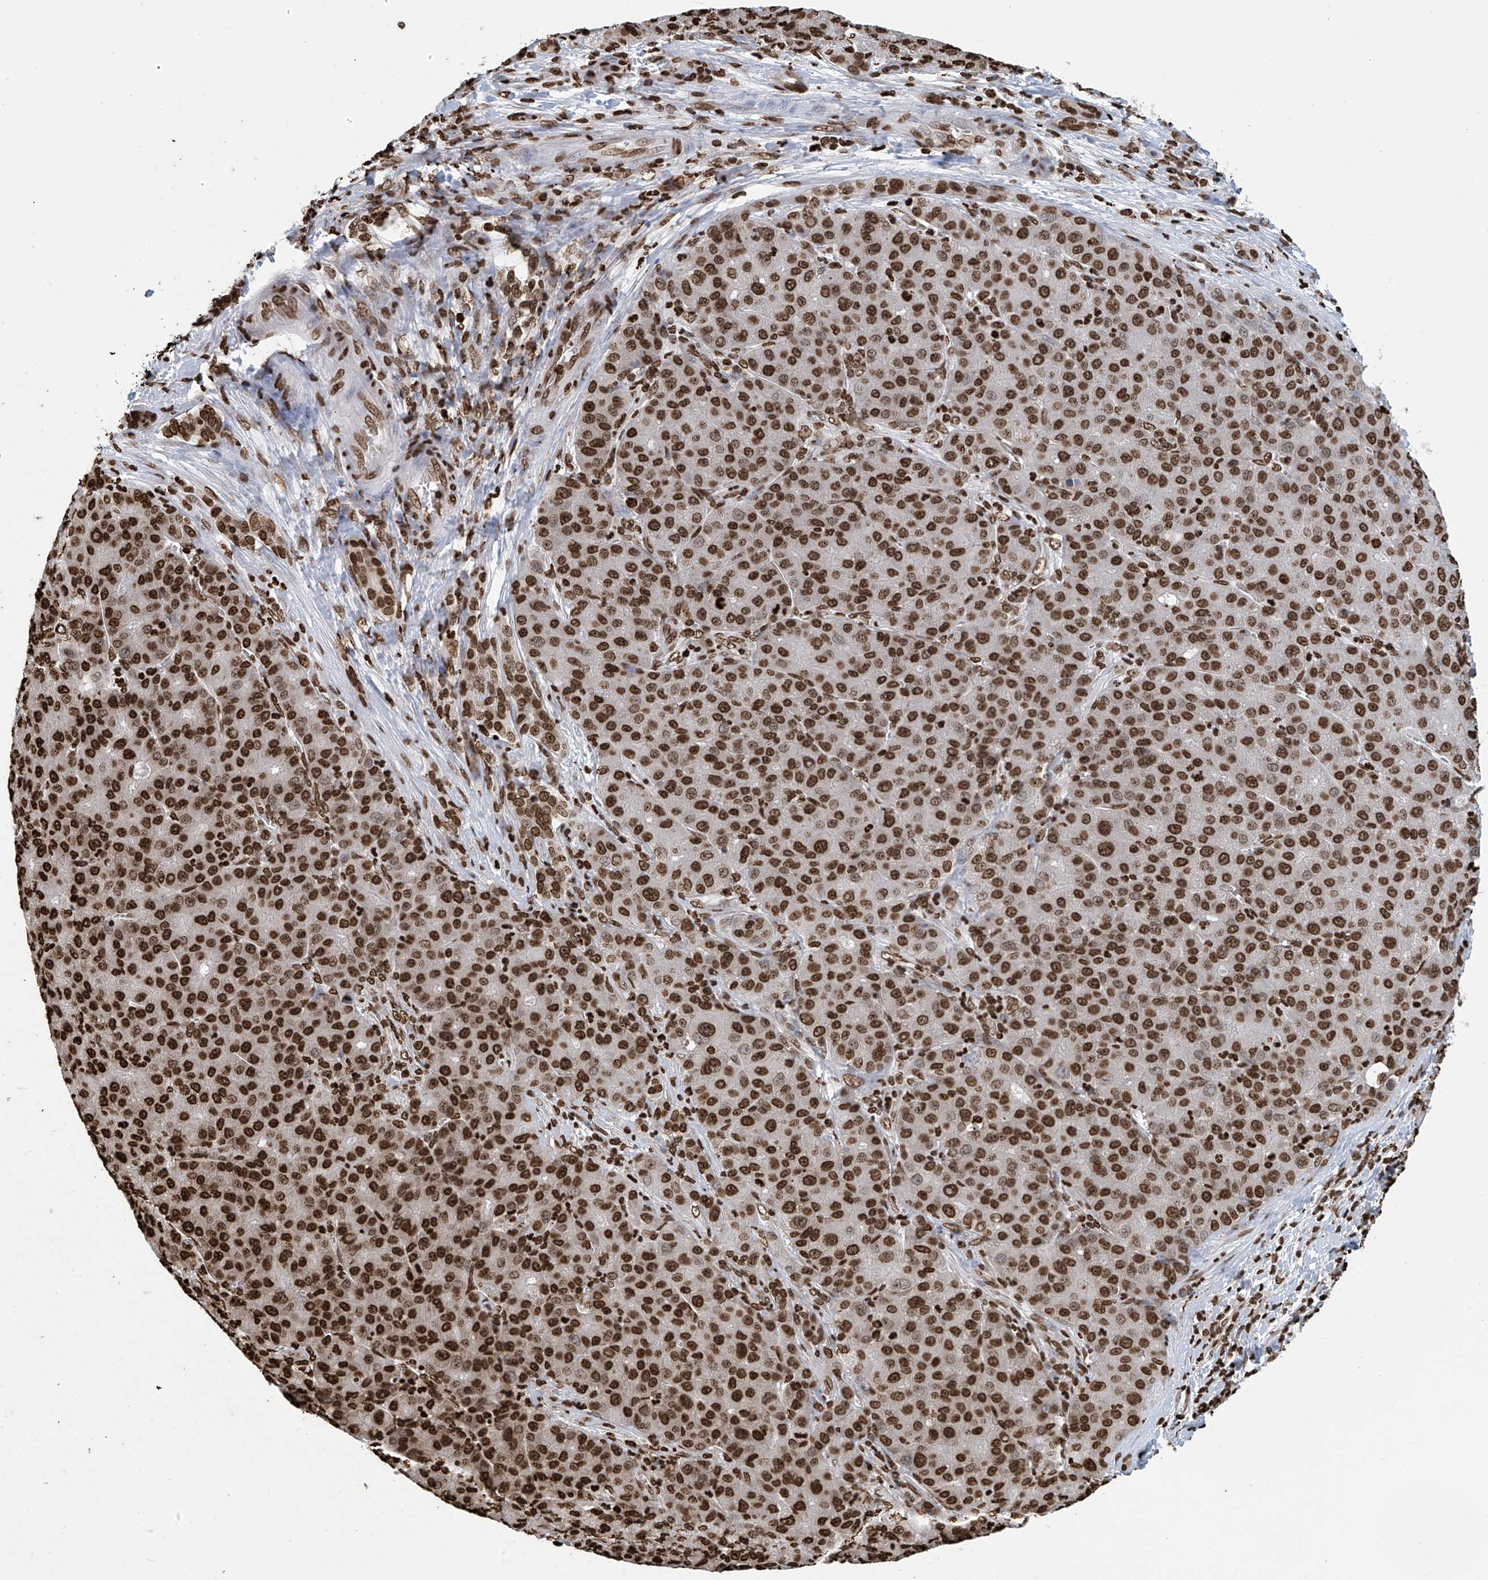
{"staining": {"intensity": "strong", "quantity": ">75%", "location": "nuclear"}, "tissue": "liver cancer", "cell_type": "Tumor cells", "image_type": "cancer", "snomed": [{"axis": "morphology", "description": "Carcinoma, Hepatocellular, NOS"}, {"axis": "topography", "description": "Liver"}], "caption": "Hepatocellular carcinoma (liver) stained with a protein marker exhibits strong staining in tumor cells.", "gene": "DPPA2", "patient": {"sex": "male", "age": 65}}